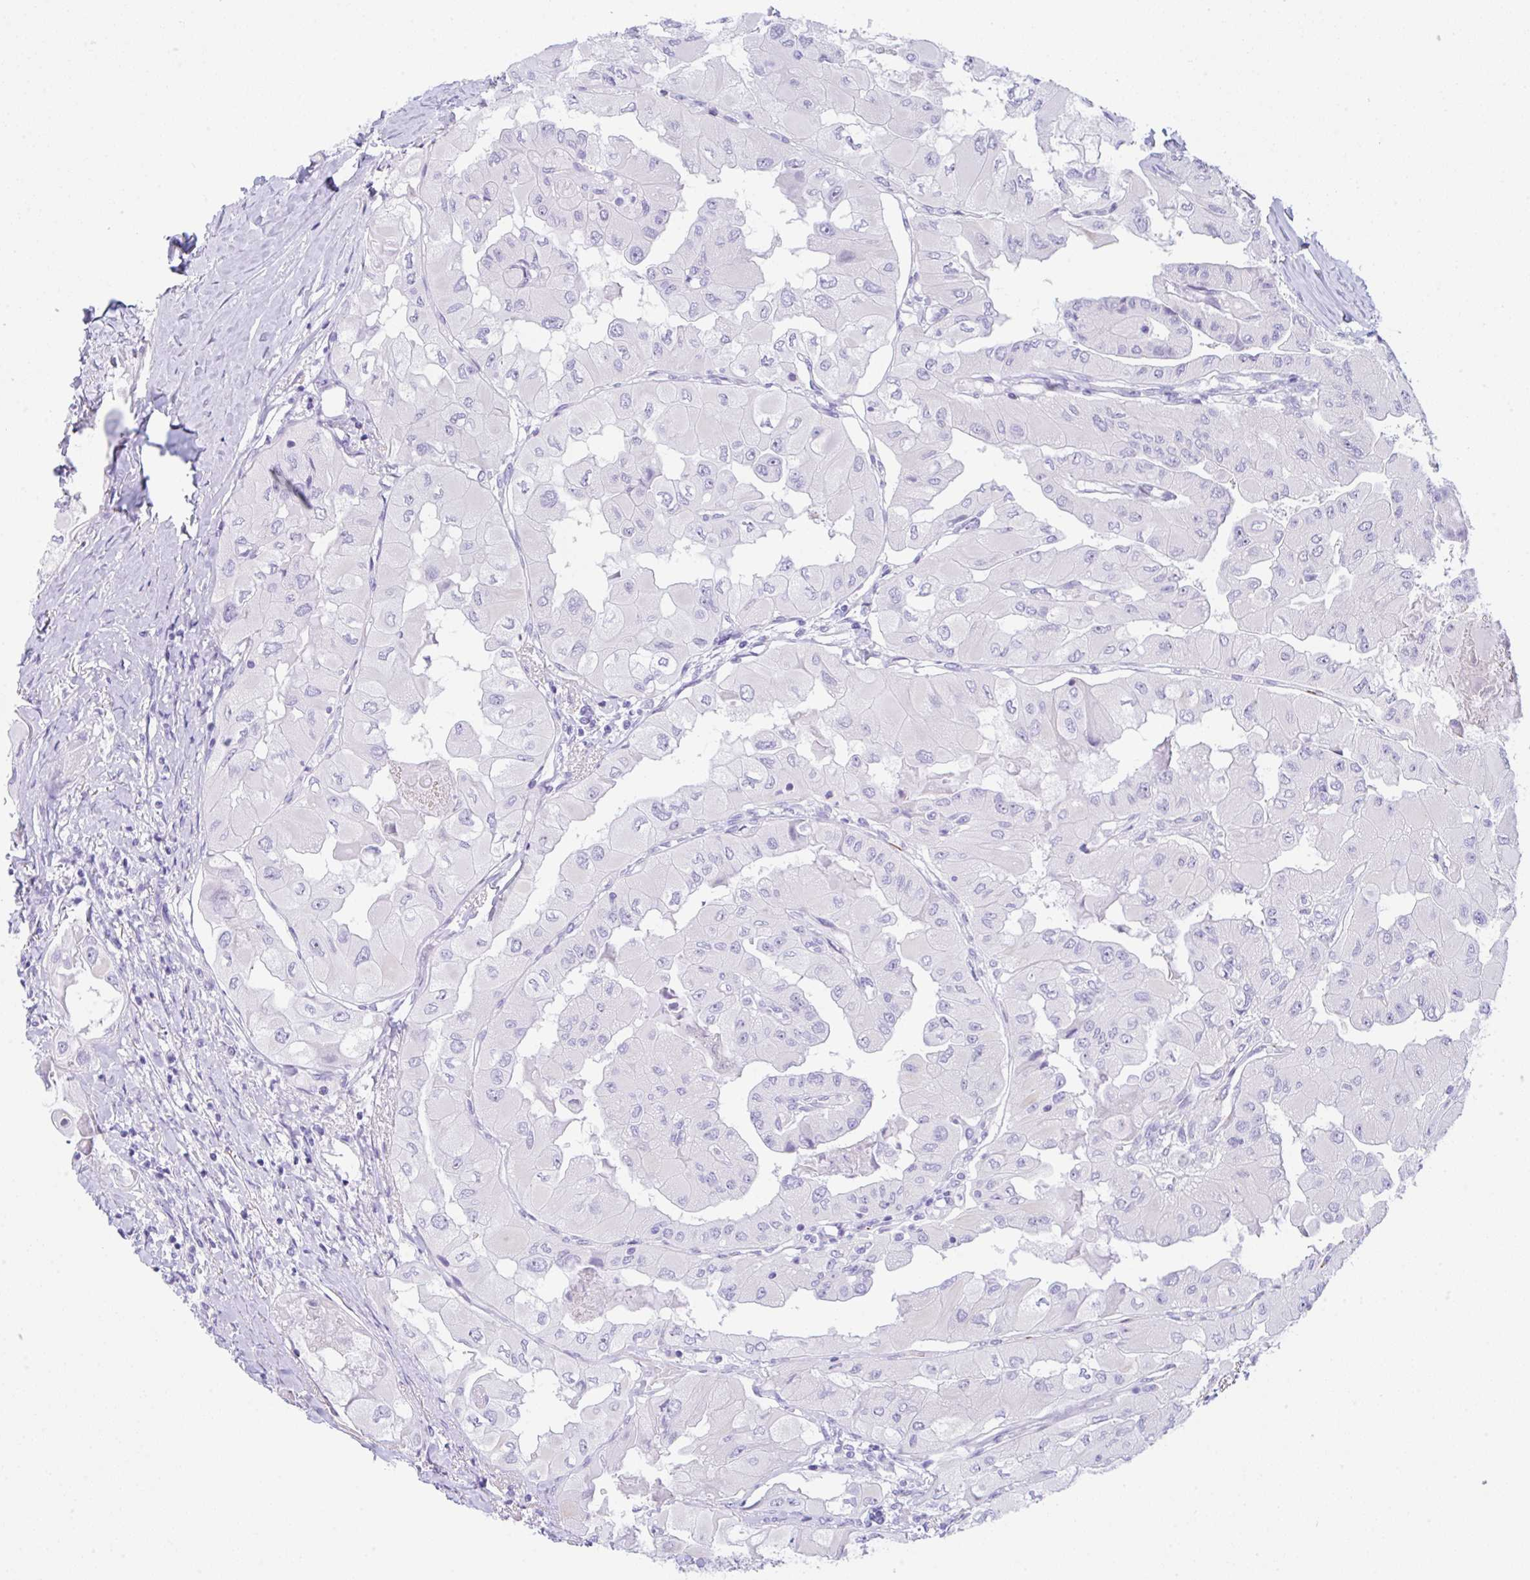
{"staining": {"intensity": "negative", "quantity": "none", "location": "none"}, "tissue": "thyroid cancer", "cell_type": "Tumor cells", "image_type": "cancer", "snomed": [{"axis": "morphology", "description": "Normal tissue, NOS"}, {"axis": "morphology", "description": "Papillary adenocarcinoma, NOS"}, {"axis": "topography", "description": "Thyroid gland"}], "caption": "A high-resolution histopathology image shows immunohistochemistry staining of papillary adenocarcinoma (thyroid), which displays no significant staining in tumor cells.", "gene": "NDUFAF8", "patient": {"sex": "female", "age": 59}}